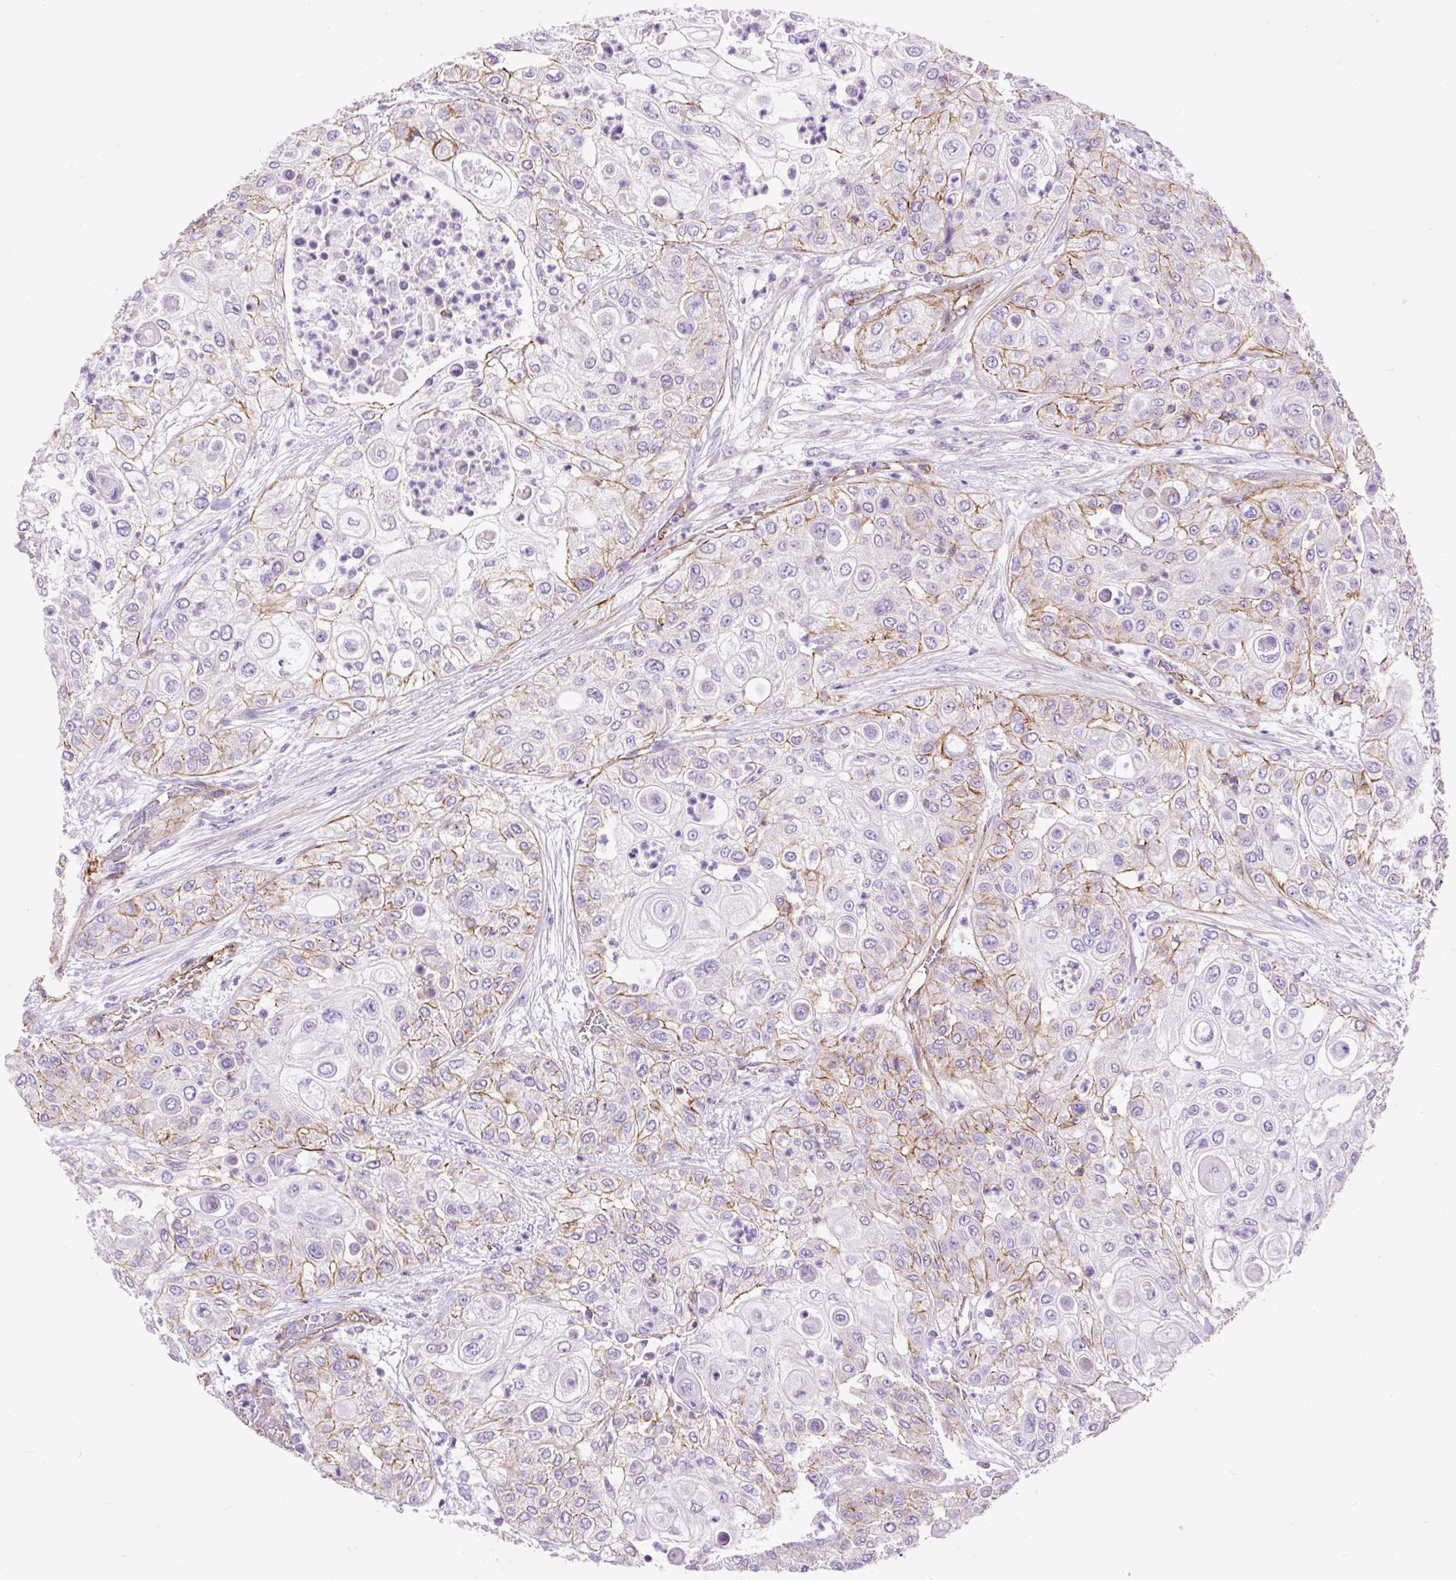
{"staining": {"intensity": "moderate", "quantity": "<25%", "location": "cytoplasmic/membranous"}, "tissue": "urothelial cancer", "cell_type": "Tumor cells", "image_type": "cancer", "snomed": [{"axis": "morphology", "description": "Urothelial carcinoma, High grade"}, {"axis": "topography", "description": "Urinary bladder"}], "caption": "Protein staining of urothelial carcinoma (high-grade) tissue reveals moderate cytoplasmic/membranous expression in approximately <25% of tumor cells. The staining is performed using DAB brown chromogen to label protein expression. The nuclei are counter-stained blue using hematoxylin.", "gene": "MAGEB16", "patient": {"sex": "female", "age": 79}}